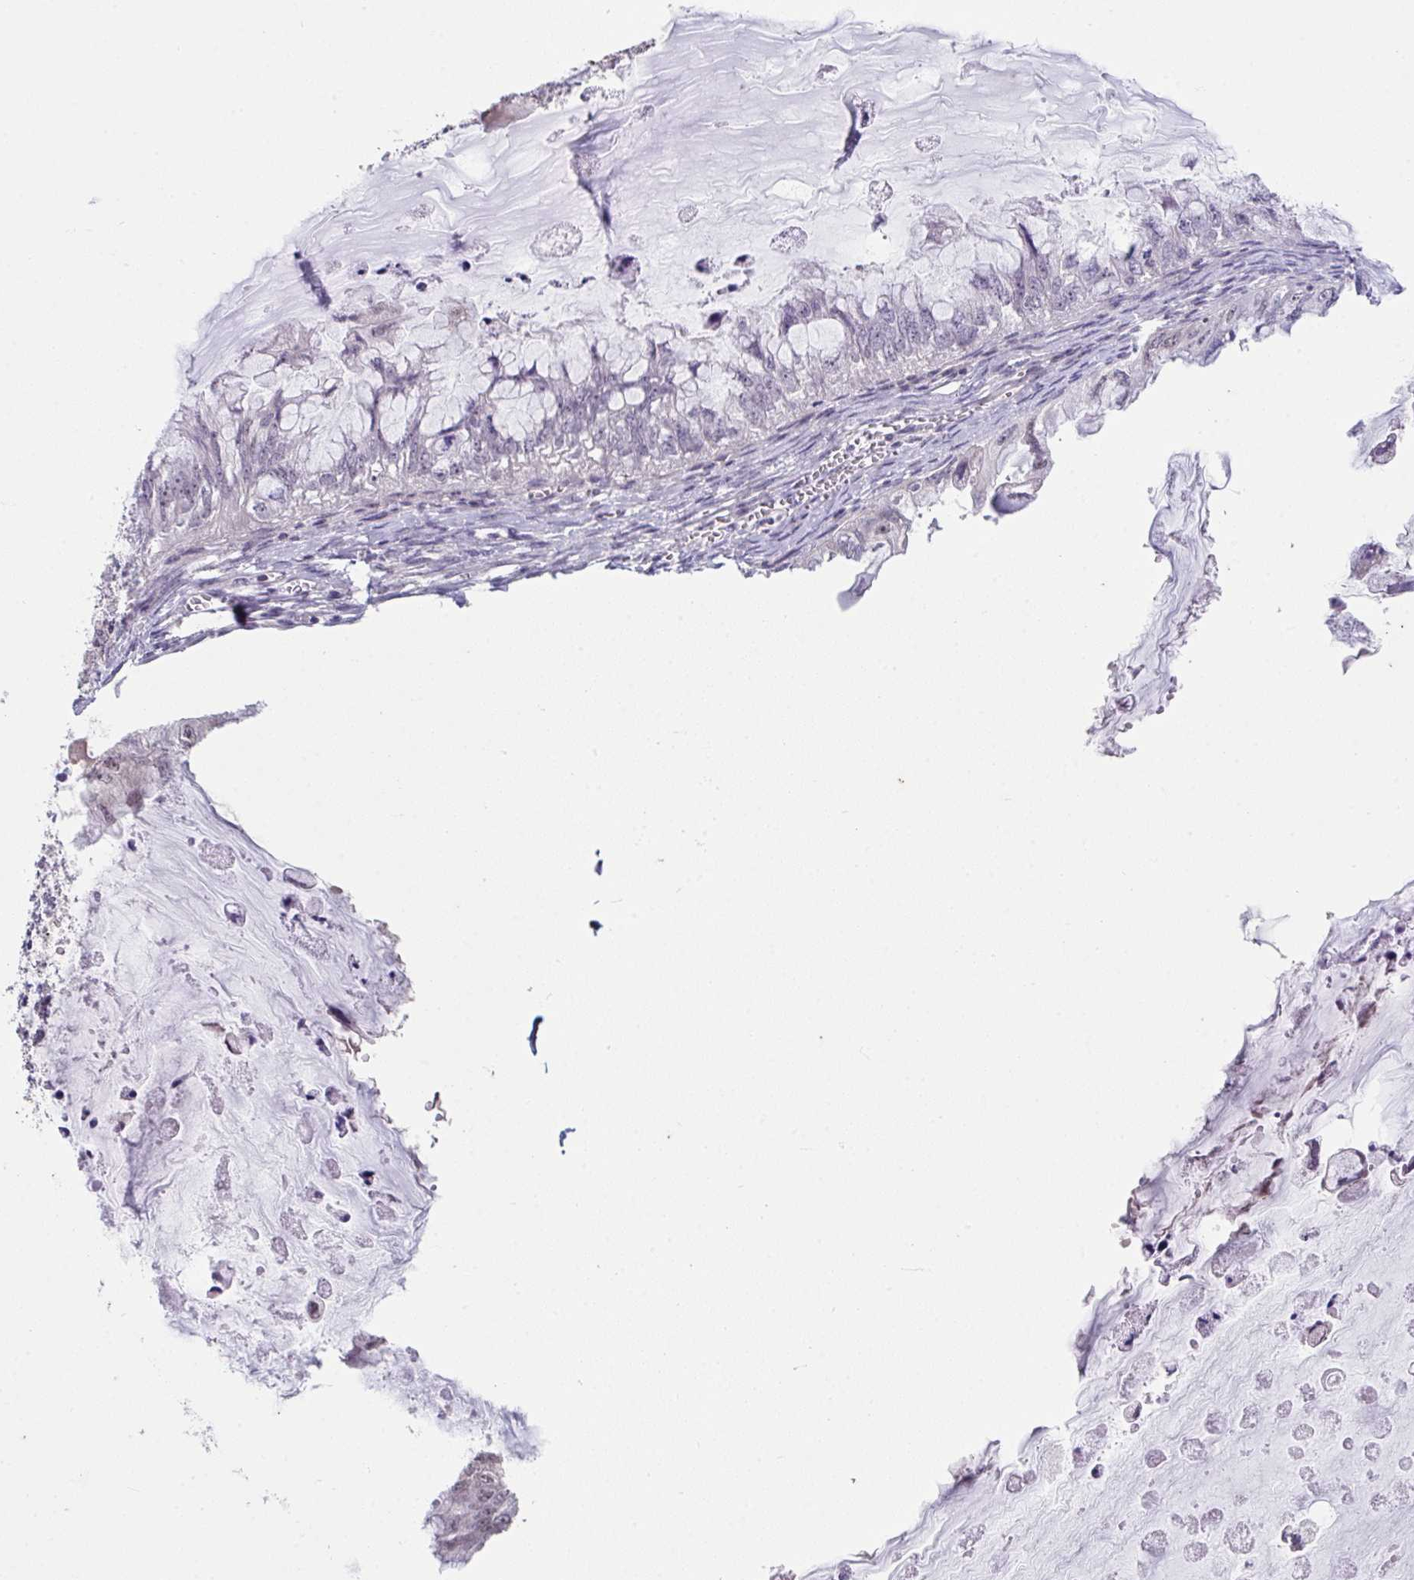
{"staining": {"intensity": "weak", "quantity": "<25%", "location": "nuclear"}, "tissue": "ovarian cancer", "cell_type": "Tumor cells", "image_type": "cancer", "snomed": [{"axis": "morphology", "description": "Cystadenocarcinoma, mucinous, NOS"}, {"axis": "topography", "description": "Ovary"}], "caption": "Photomicrograph shows no significant protein positivity in tumor cells of ovarian cancer.", "gene": "RBBP6", "patient": {"sex": "female", "age": 72}}